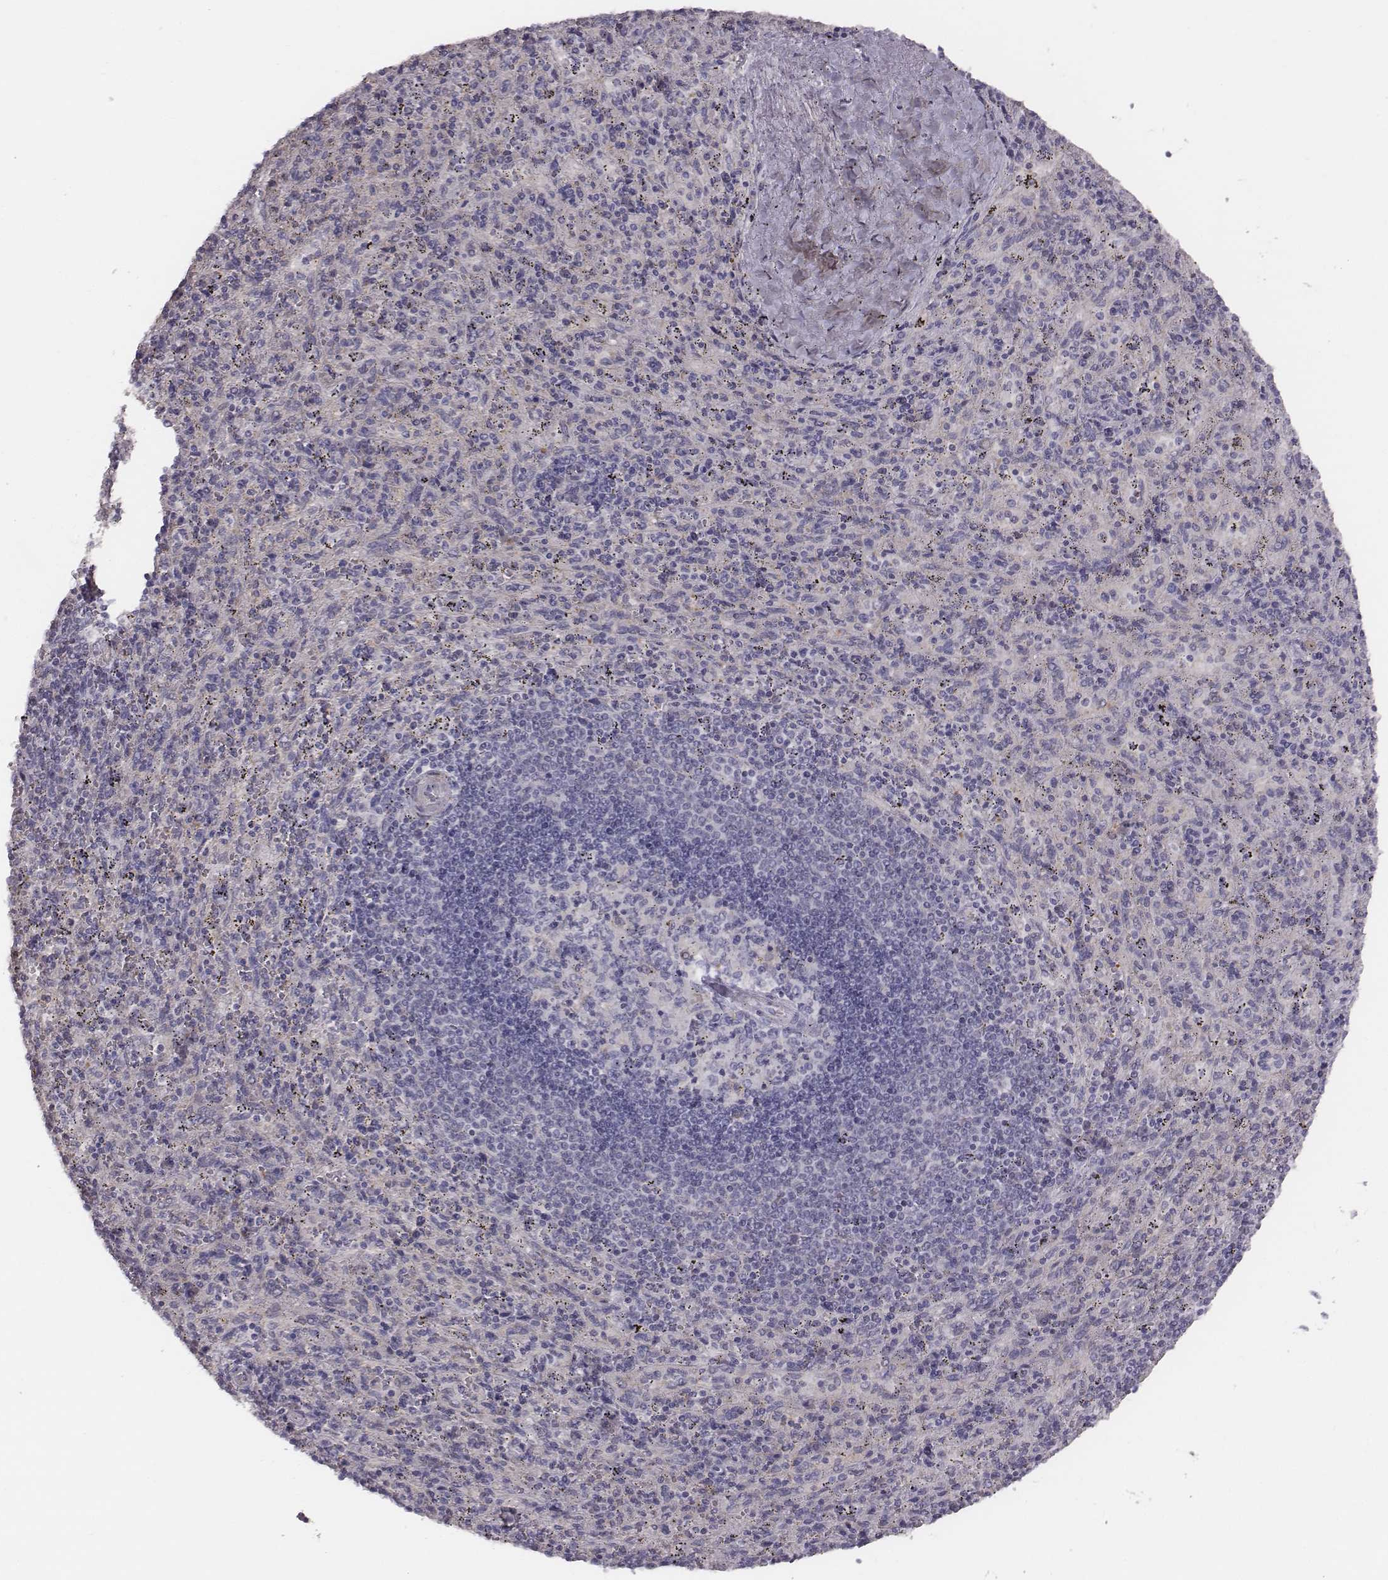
{"staining": {"intensity": "negative", "quantity": "none", "location": "none"}, "tissue": "spleen", "cell_type": "Cells in red pulp", "image_type": "normal", "snomed": [{"axis": "morphology", "description": "Normal tissue, NOS"}, {"axis": "topography", "description": "Spleen"}], "caption": "Image shows no protein expression in cells in red pulp of benign spleen.", "gene": "PRKCZ", "patient": {"sex": "male", "age": 57}}